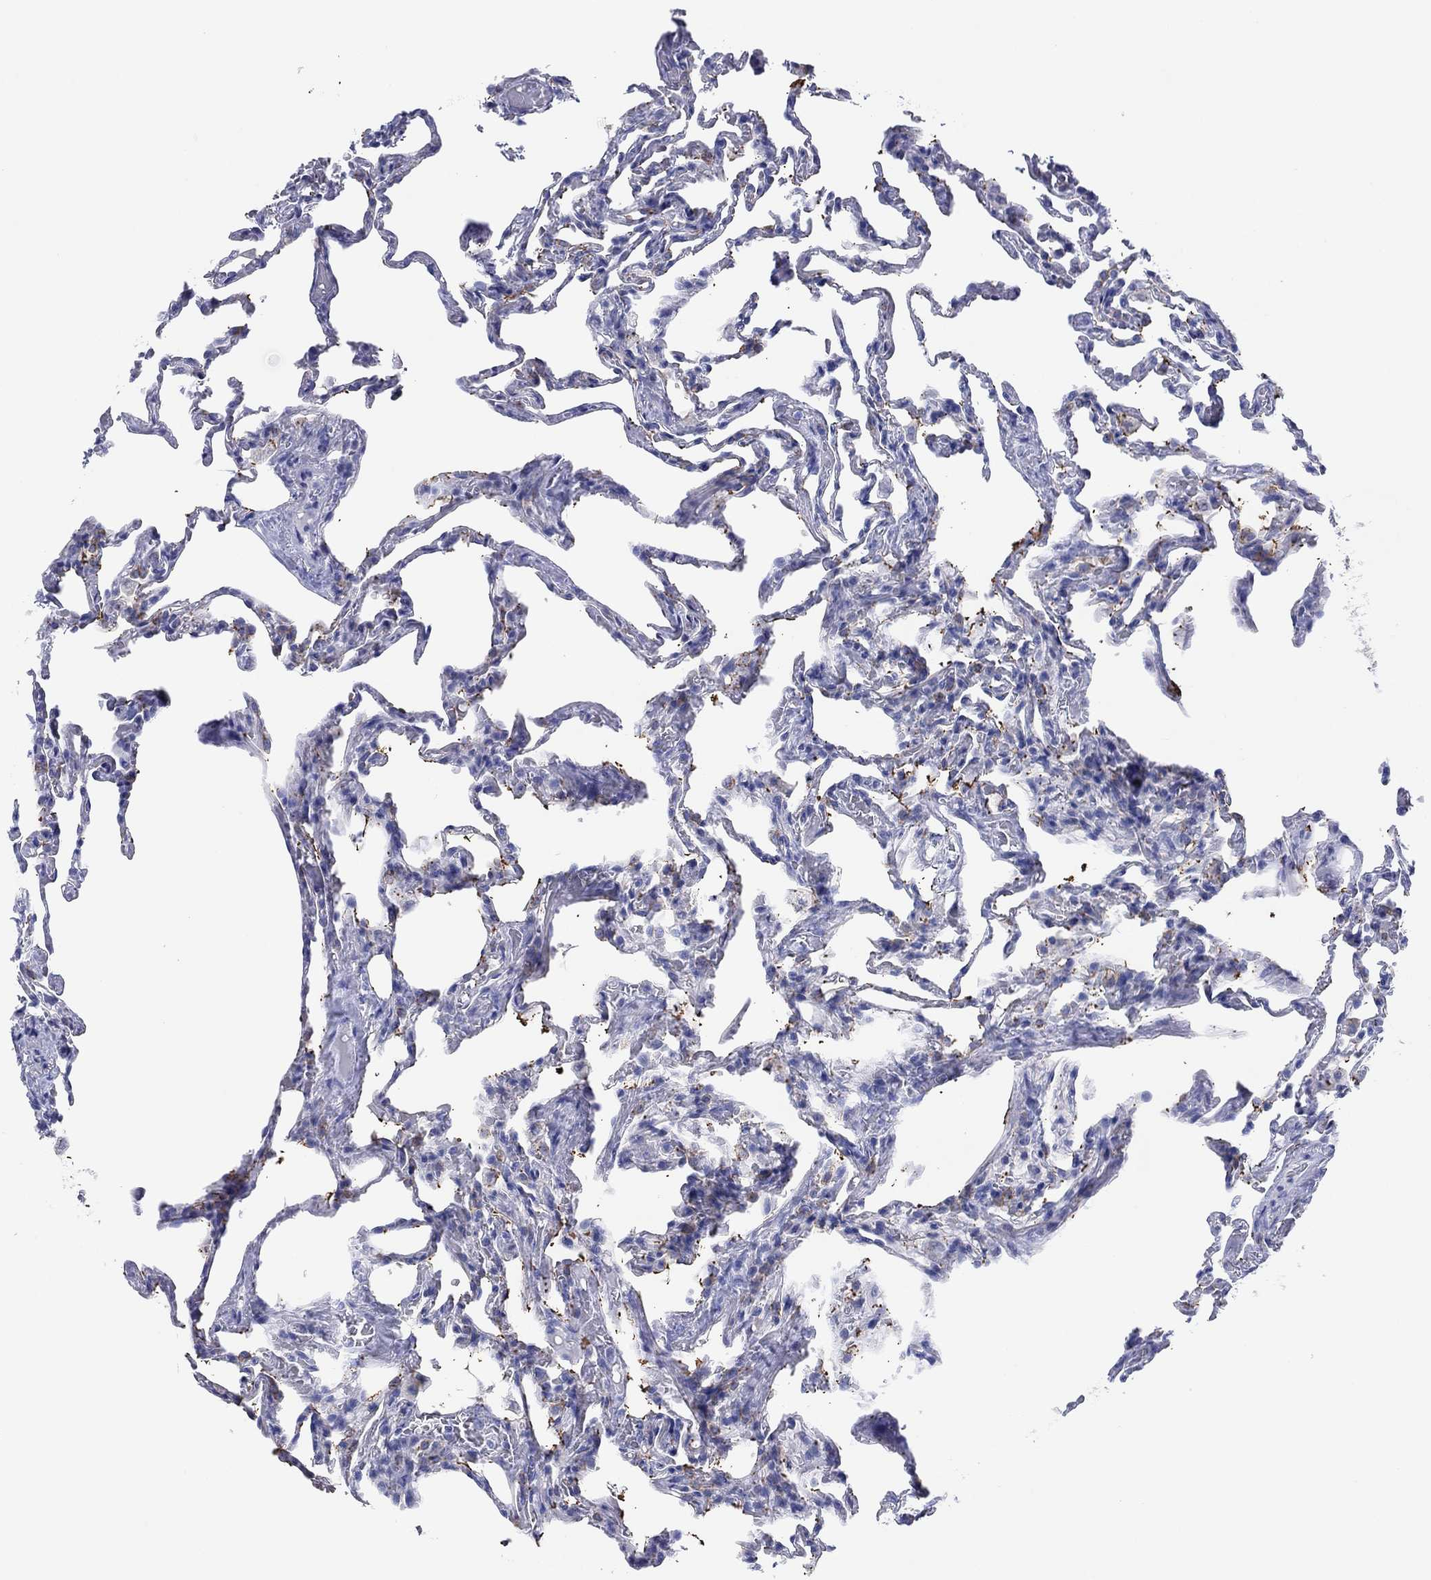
{"staining": {"intensity": "negative", "quantity": "none", "location": "none"}, "tissue": "lung", "cell_type": "Alveolar cells", "image_type": "normal", "snomed": [{"axis": "morphology", "description": "Normal tissue, NOS"}, {"axis": "topography", "description": "Lung"}], "caption": "IHC histopathology image of normal lung: human lung stained with DAB (3,3'-diaminobenzidine) shows no significant protein positivity in alveolar cells.", "gene": "ATP1B1", "patient": {"sex": "female", "age": 43}}